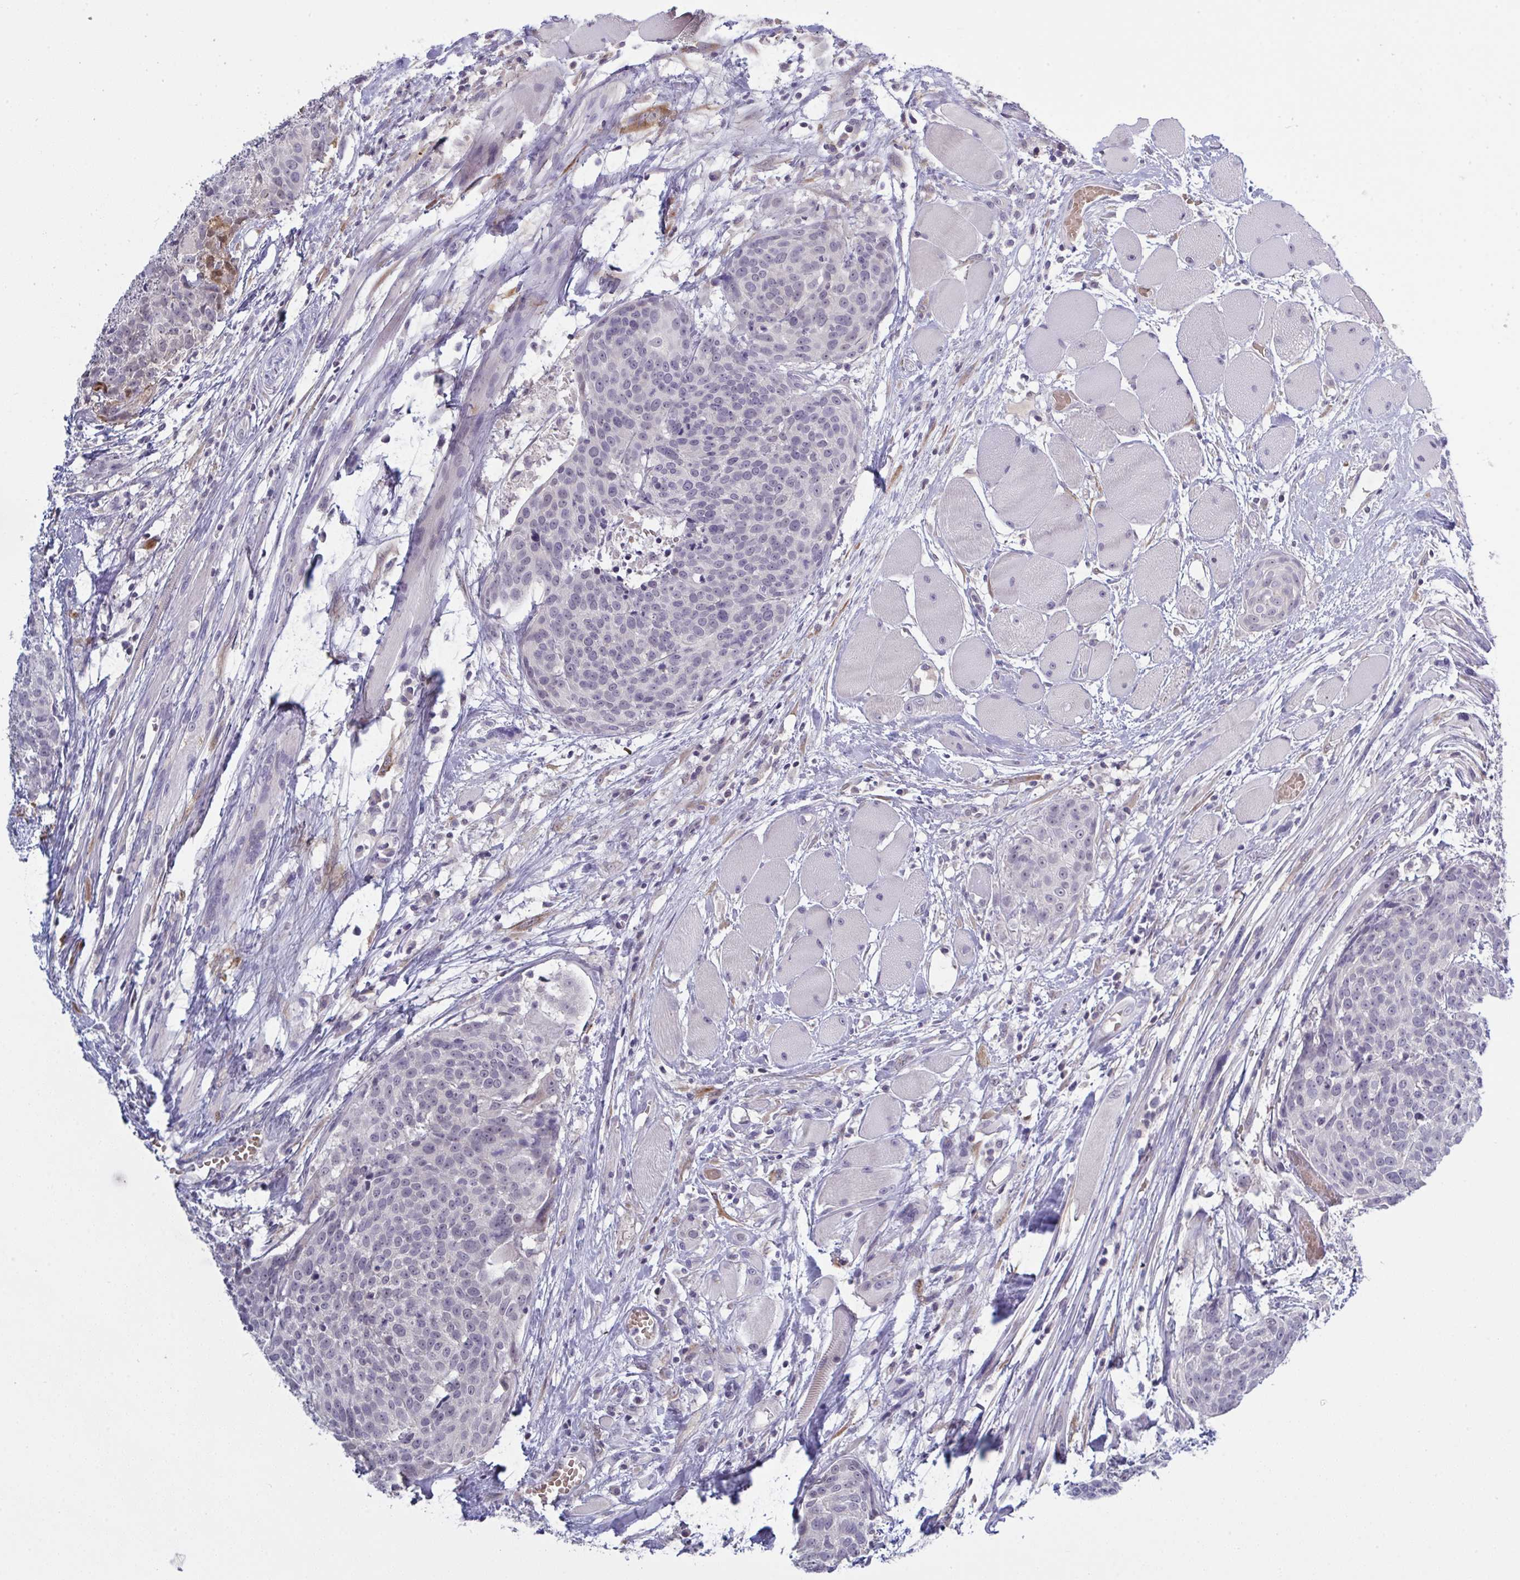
{"staining": {"intensity": "negative", "quantity": "none", "location": "none"}, "tissue": "head and neck cancer", "cell_type": "Tumor cells", "image_type": "cancer", "snomed": [{"axis": "morphology", "description": "Squamous cell carcinoma, NOS"}, {"axis": "topography", "description": "Oral tissue"}, {"axis": "topography", "description": "Head-Neck"}], "caption": "The IHC histopathology image has no significant expression in tumor cells of squamous cell carcinoma (head and neck) tissue.", "gene": "ZNF784", "patient": {"sex": "male", "age": 64}}